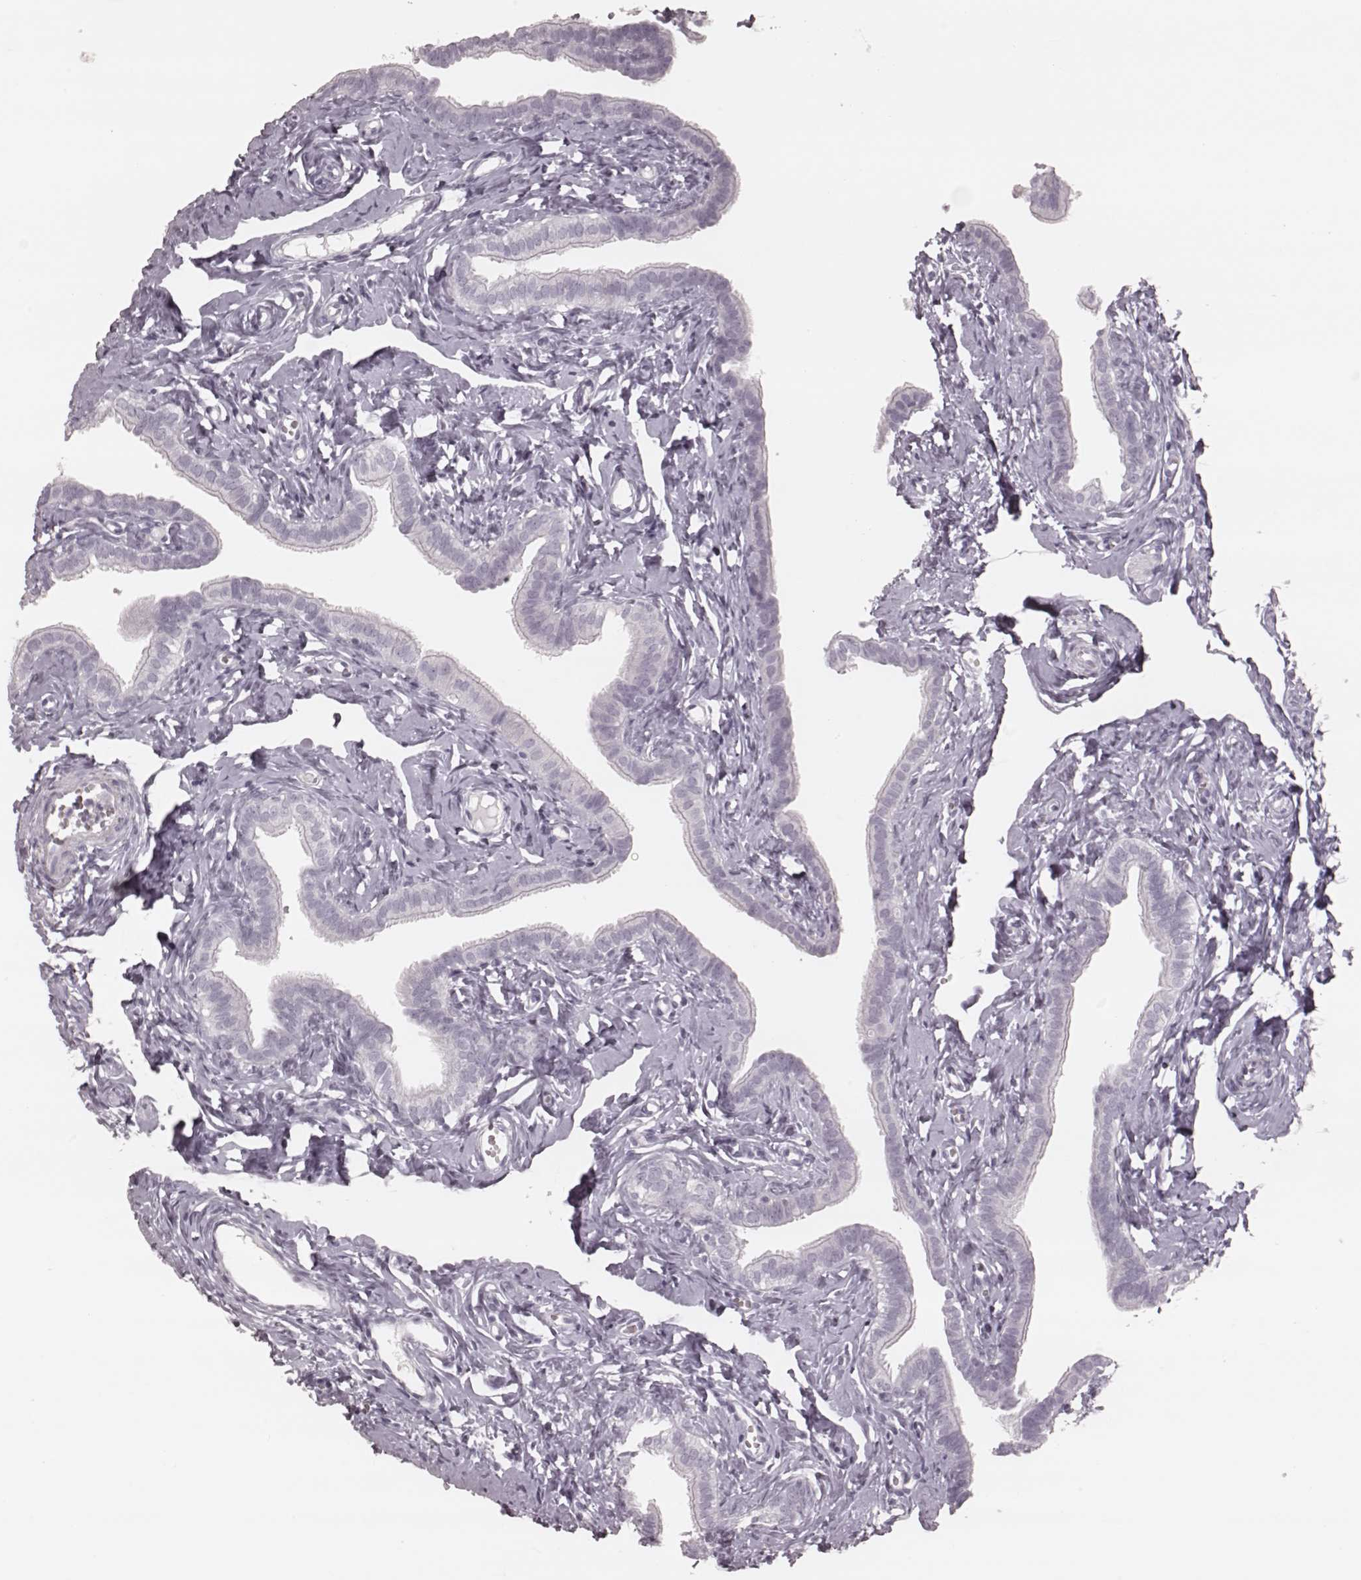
{"staining": {"intensity": "negative", "quantity": "none", "location": "none"}, "tissue": "fallopian tube", "cell_type": "Glandular cells", "image_type": "normal", "snomed": [{"axis": "morphology", "description": "Normal tissue, NOS"}, {"axis": "topography", "description": "Fallopian tube"}], "caption": "IHC micrograph of normal human fallopian tube stained for a protein (brown), which reveals no expression in glandular cells.", "gene": "KRT74", "patient": {"sex": "female", "age": 41}}